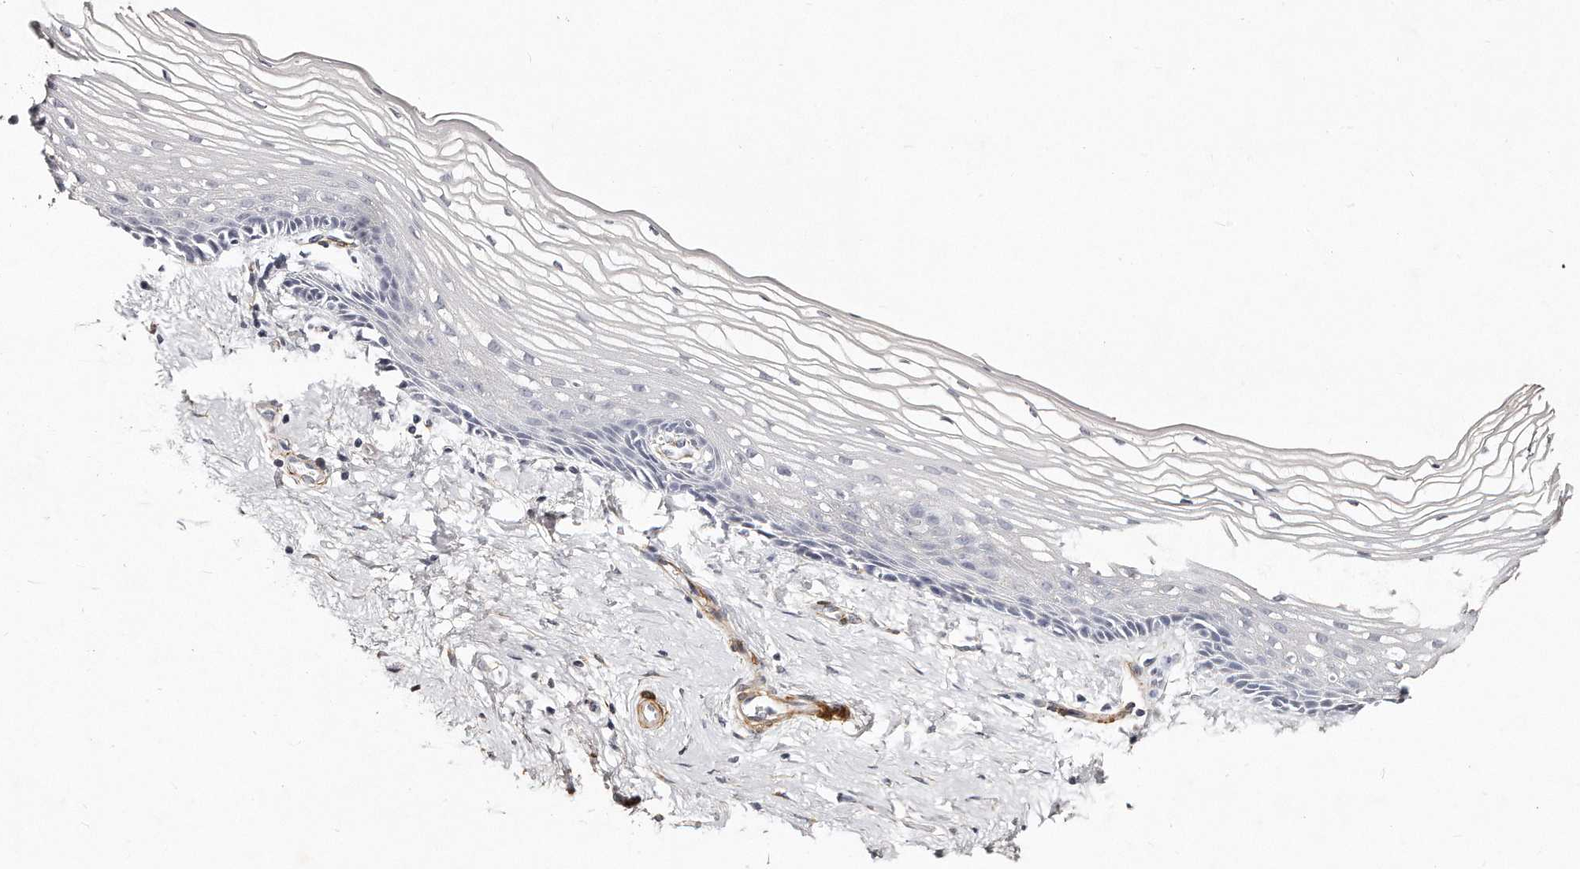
{"staining": {"intensity": "negative", "quantity": "none", "location": "none"}, "tissue": "vagina", "cell_type": "Squamous epithelial cells", "image_type": "normal", "snomed": [{"axis": "morphology", "description": "Normal tissue, NOS"}, {"axis": "topography", "description": "Vagina"}], "caption": "The histopathology image shows no significant expression in squamous epithelial cells of vagina. (DAB immunohistochemistry with hematoxylin counter stain).", "gene": "LMOD1", "patient": {"sex": "female", "age": 46}}